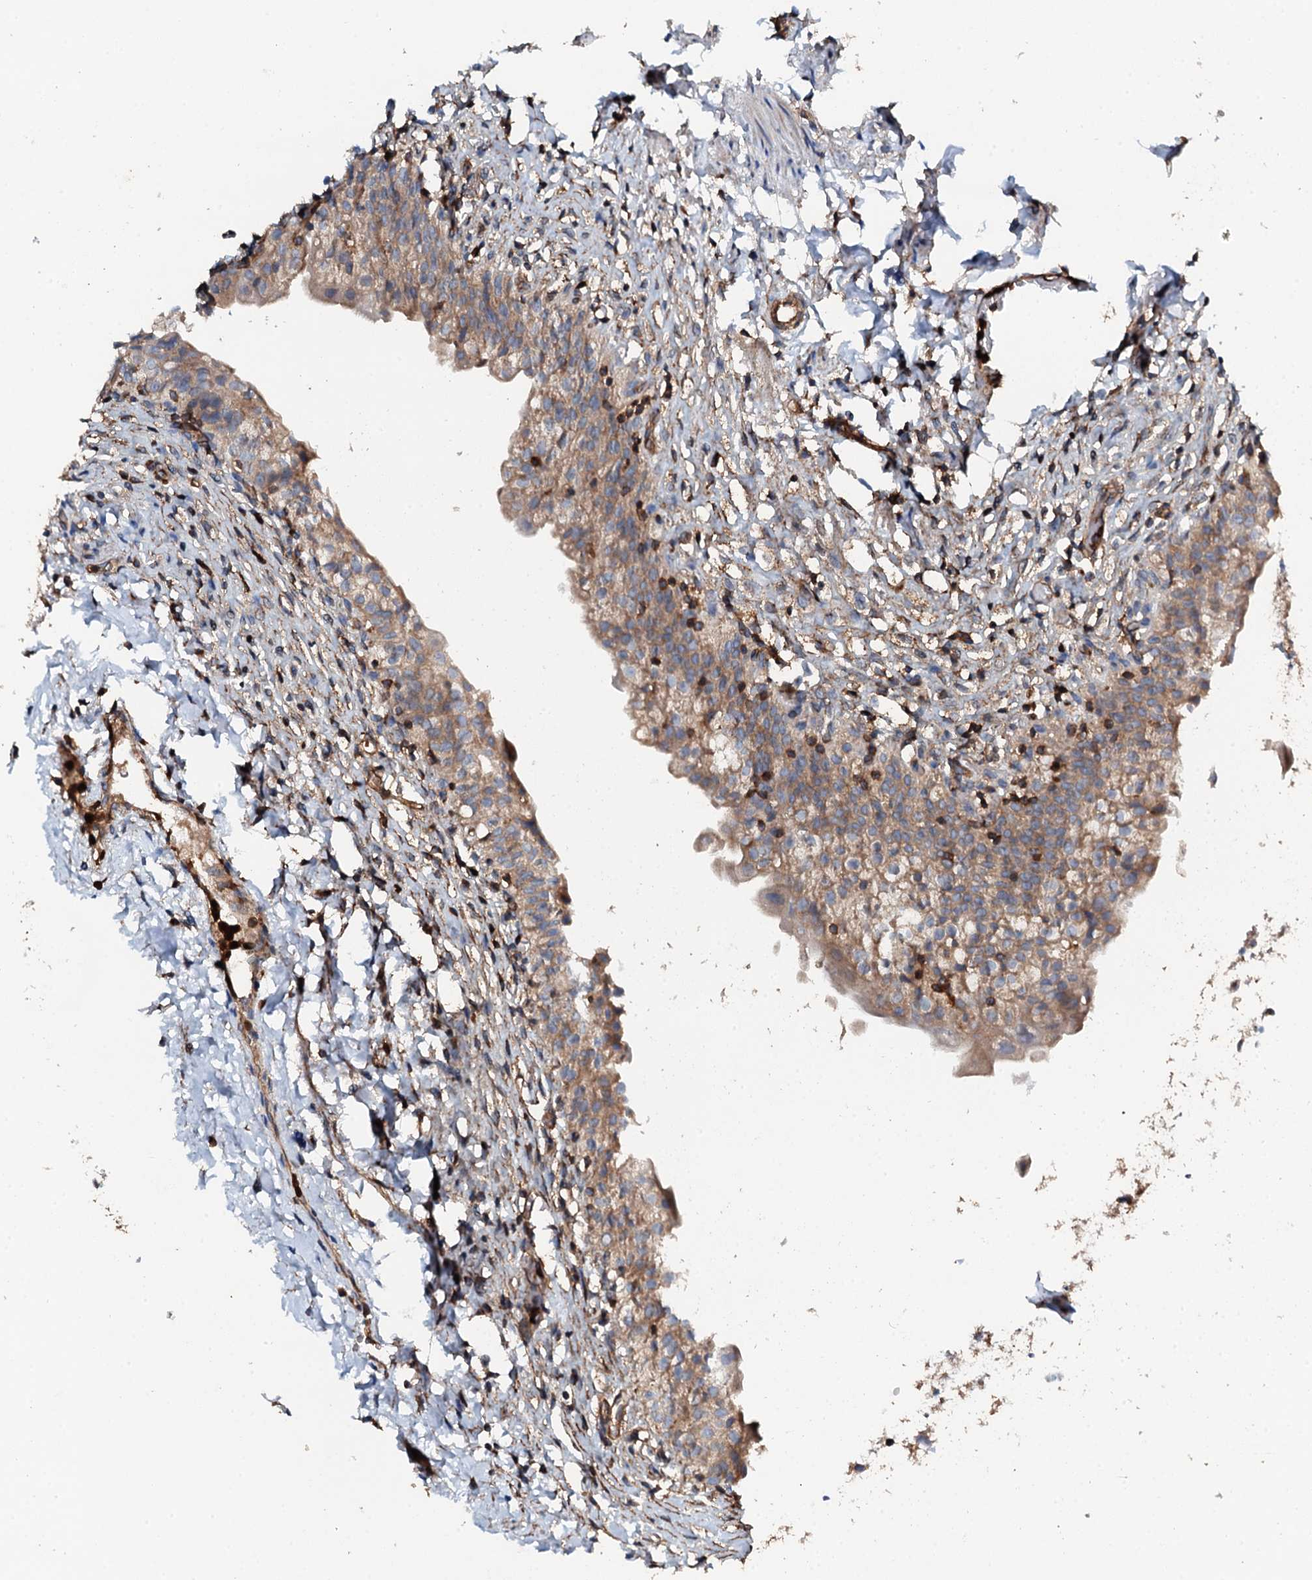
{"staining": {"intensity": "moderate", "quantity": ">75%", "location": "cytoplasmic/membranous"}, "tissue": "urinary bladder", "cell_type": "Urothelial cells", "image_type": "normal", "snomed": [{"axis": "morphology", "description": "Normal tissue, NOS"}, {"axis": "topography", "description": "Urinary bladder"}], "caption": "Immunohistochemistry histopathology image of benign urinary bladder stained for a protein (brown), which demonstrates medium levels of moderate cytoplasmic/membranous positivity in approximately >75% of urothelial cells.", "gene": "GRK2", "patient": {"sex": "male", "age": 55}}